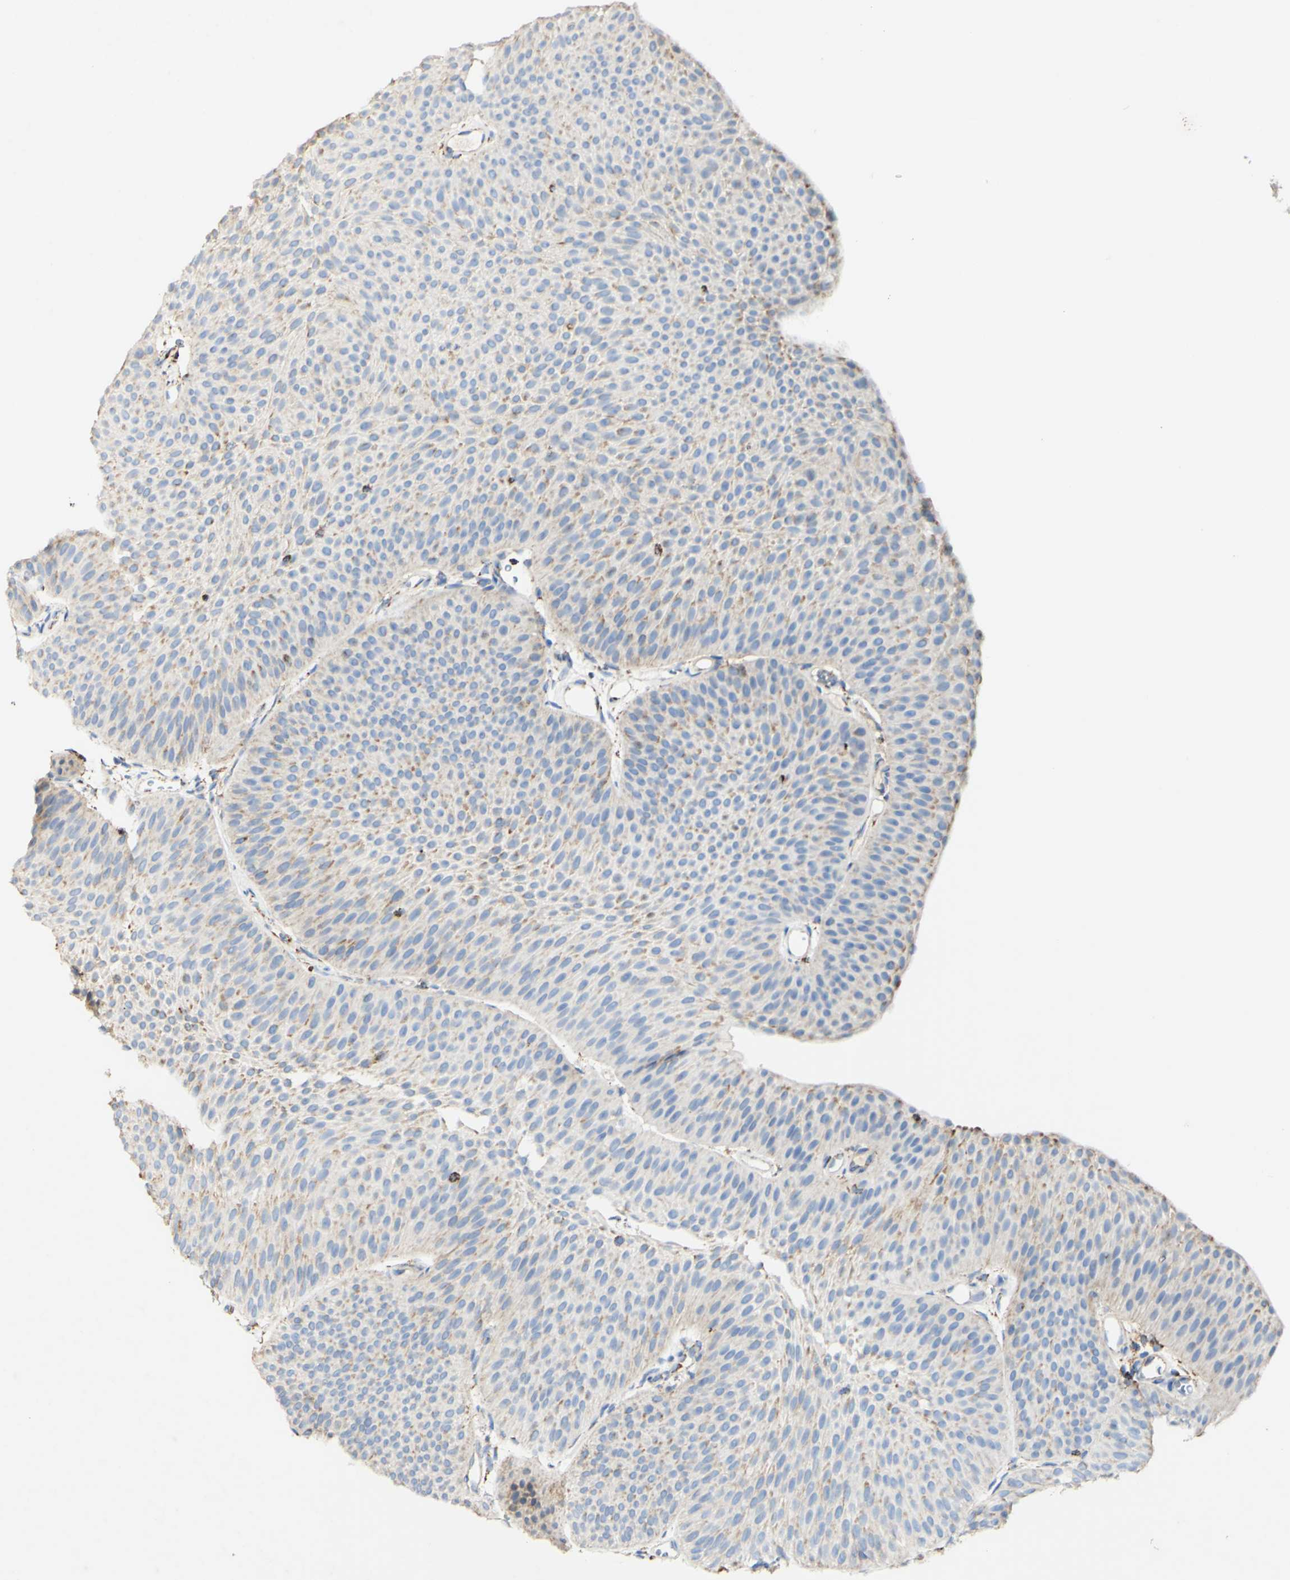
{"staining": {"intensity": "negative", "quantity": "none", "location": "none"}, "tissue": "urothelial cancer", "cell_type": "Tumor cells", "image_type": "cancer", "snomed": [{"axis": "morphology", "description": "Urothelial carcinoma, Low grade"}, {"axis": "topography", "description": "Urinary bladder"}], "caption": "Immunohistochemistry (IHC) photomicrograph of human urothelial carcinoma (low-grade) stained for a protein (brown), which exhibits no positivity in tumor cells. (Stains: DAB (3,3'-diaminobenzidine) immunohistochemistry with hematoxylin counter stain, Microscopy: brightfield microscopy at high magnification).", "gene": "OXCT1", "patient": {"sex": "female", "age": 60}}